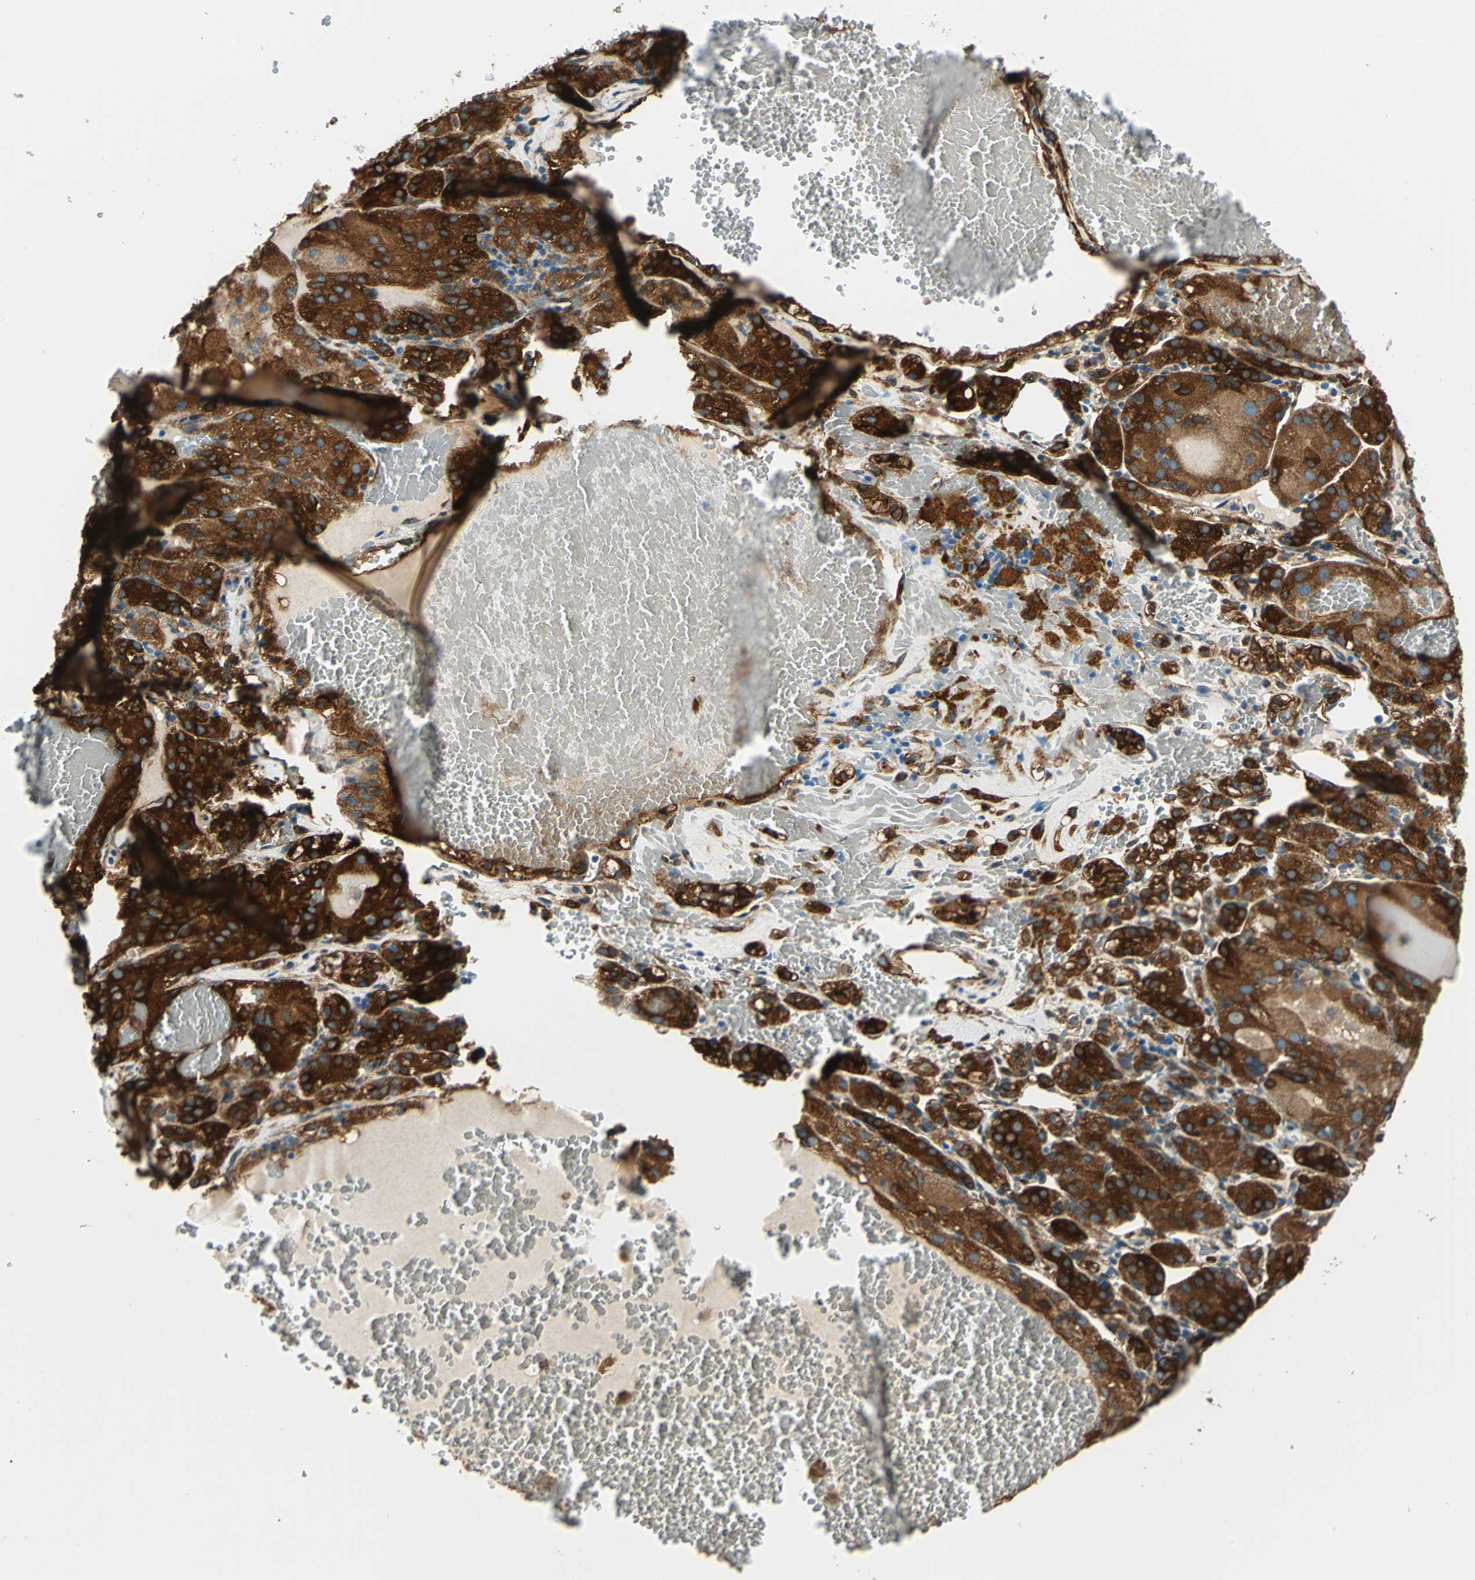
{"staining": {"intensity": "strong", "quantity": ">75%", "location": "cytoplasmic/membranous"}, "tissue": "renal cancer", "cell_type": "Tumor cells", "image_type": "cancer", "snomed": [{"axis": "morphology", "description": "Normal tissue, NOS"}, {"axis": "morphology", "description": "Adenocarcinoma, NOS"}, {"axis": "topography", "description": "Kidney"}], "caption": "Renal cancer tissue displays strong cytoplasmic/membranous staining in approximately >75% of tumor cells", "gene": "HSPB1", "patient": {"sex": "male", "age": 61}}